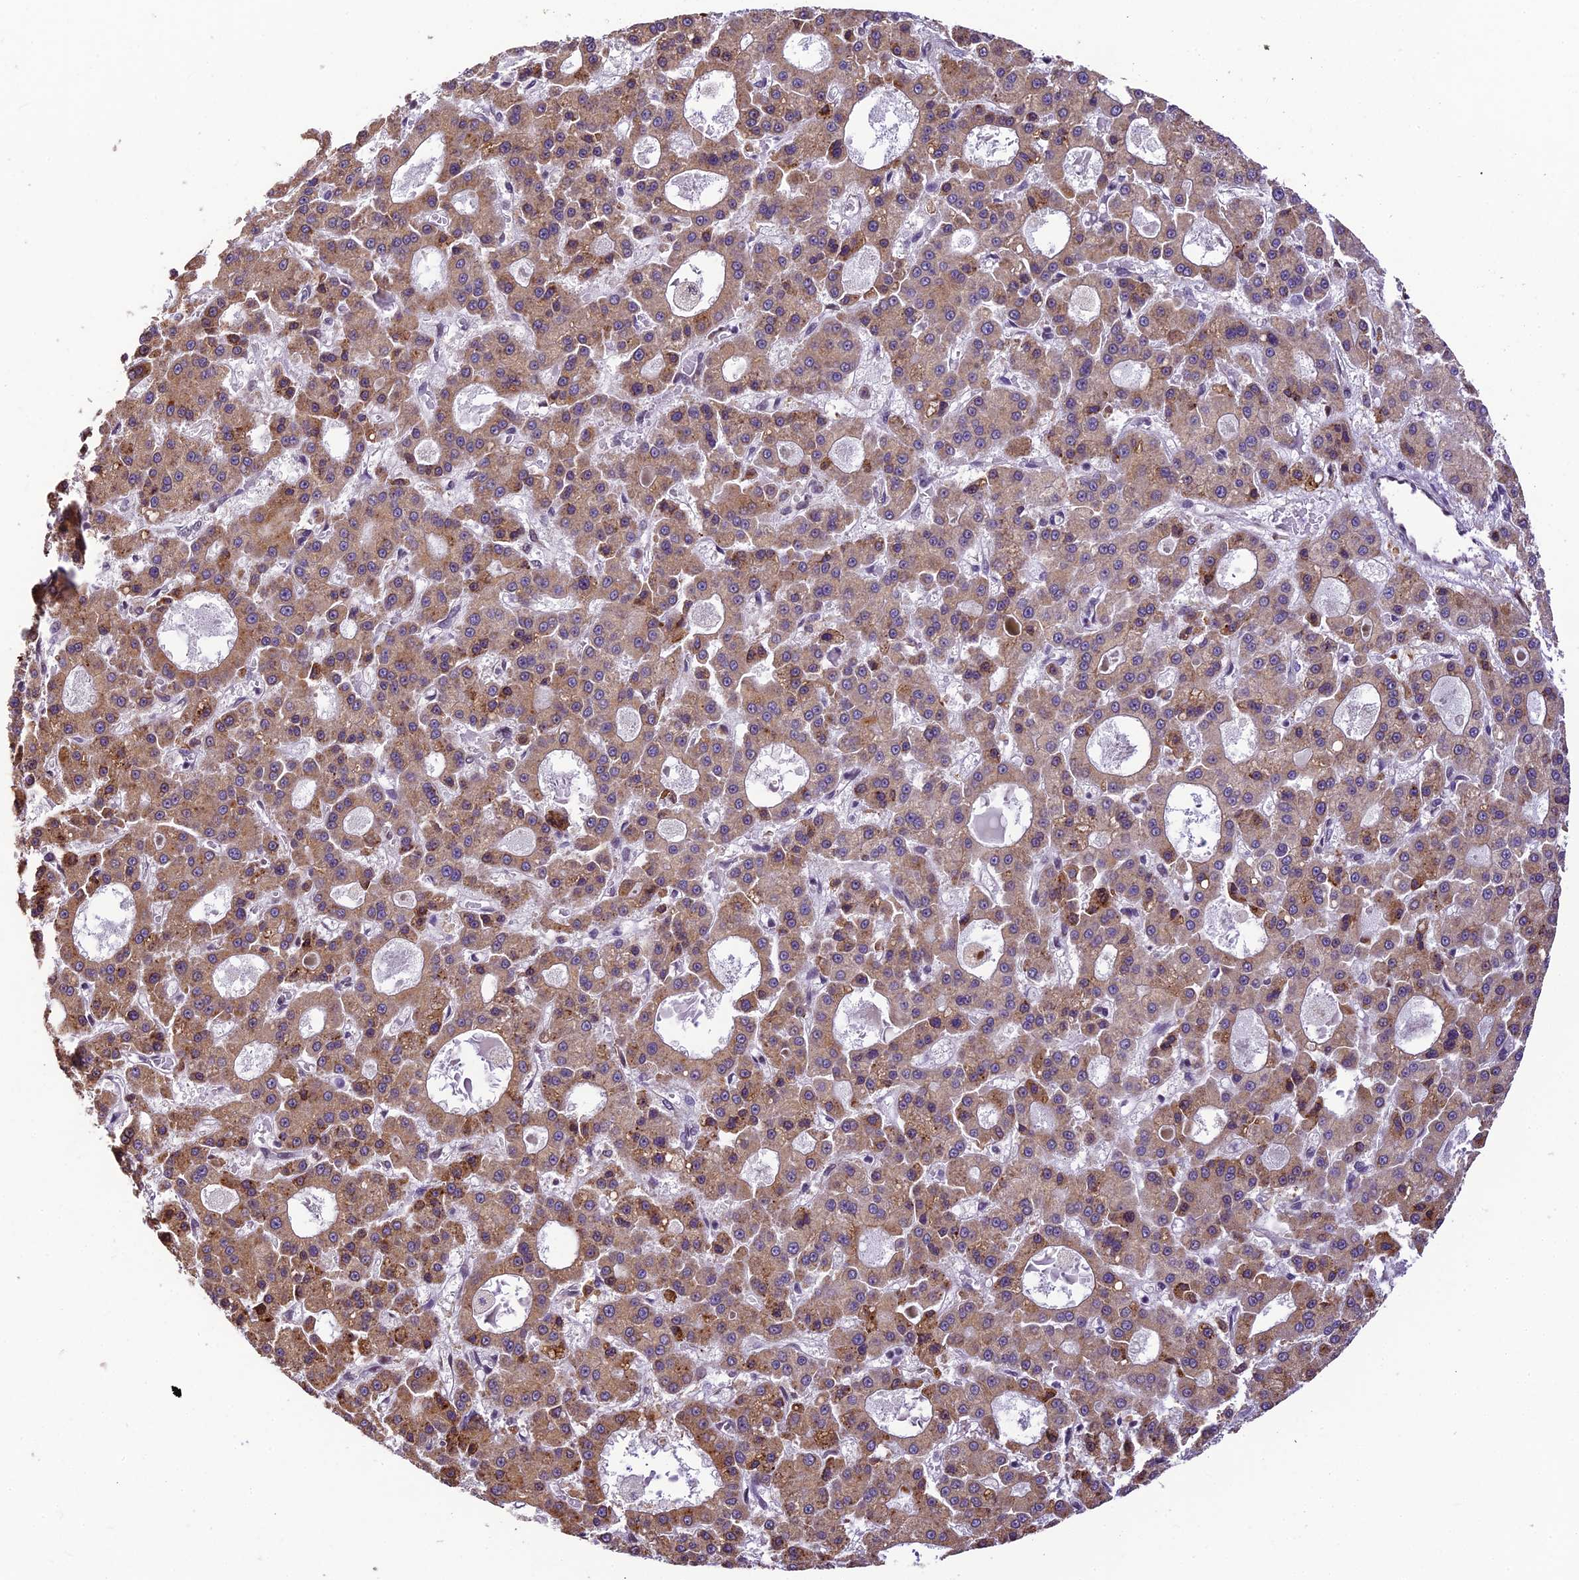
{"staining": {"intensity": "moderate", "quantity": "25%-75%", "location": "cytoplasmic/membranous"}, "tissue": "liver cancer", "cell_type": "Tumor cells", "image_type": "cancer", "snomed": [{"axis": "morphology", "description": "Carcinoma, Hepatocellular, NOS"}, {"axis": "topography", "description": "Liver"}], "caption": "Liver cancer (hepatocellular carcinoma) stained with a protein marker exhibits moderate staining in tumor cells.", "gene": "TRIM22", "patient": {"sex": "male", "age": 70}}